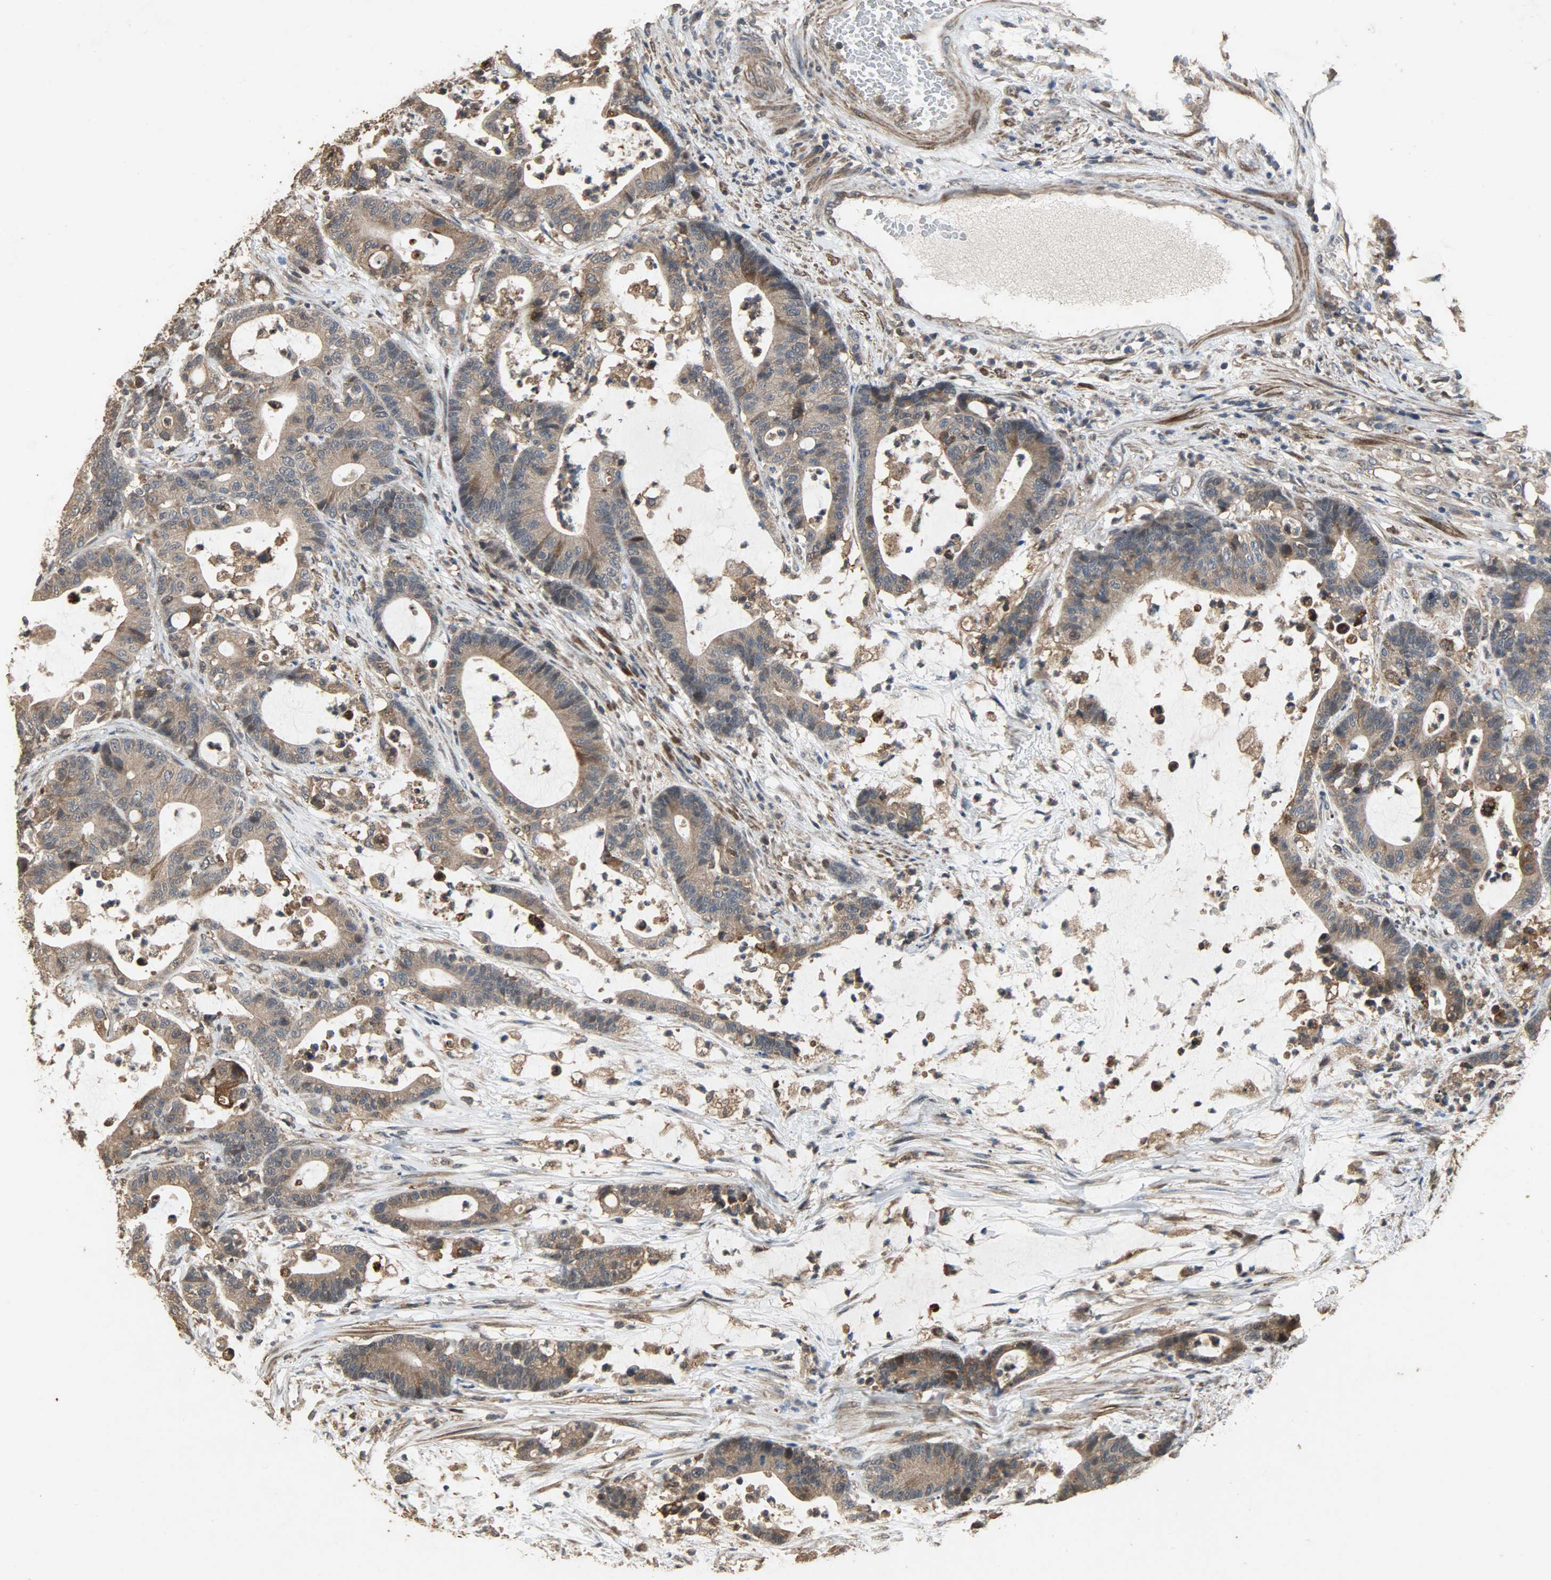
{"staining": {"intensity": "weak", "quantity": ">75%", "location": "cytoplasmic/membranous"}, "tissue": "colorectal cancer", "cell_type": "Tumor cells", "image_type": "cancer", "snomed": [{"axis": "morphology", "description": "Adenocarcinoma, NOS"}, {"axis": "topography", "description": "Colon"}], "caption": "Protein staining of adenocarcinoma (colorectal) tissue displays weak cytoplasmic/membranous expression in about >75% of tumor cells.", "gene": "CDKN2C", "patient": {"sex": "female", "age": 84}}